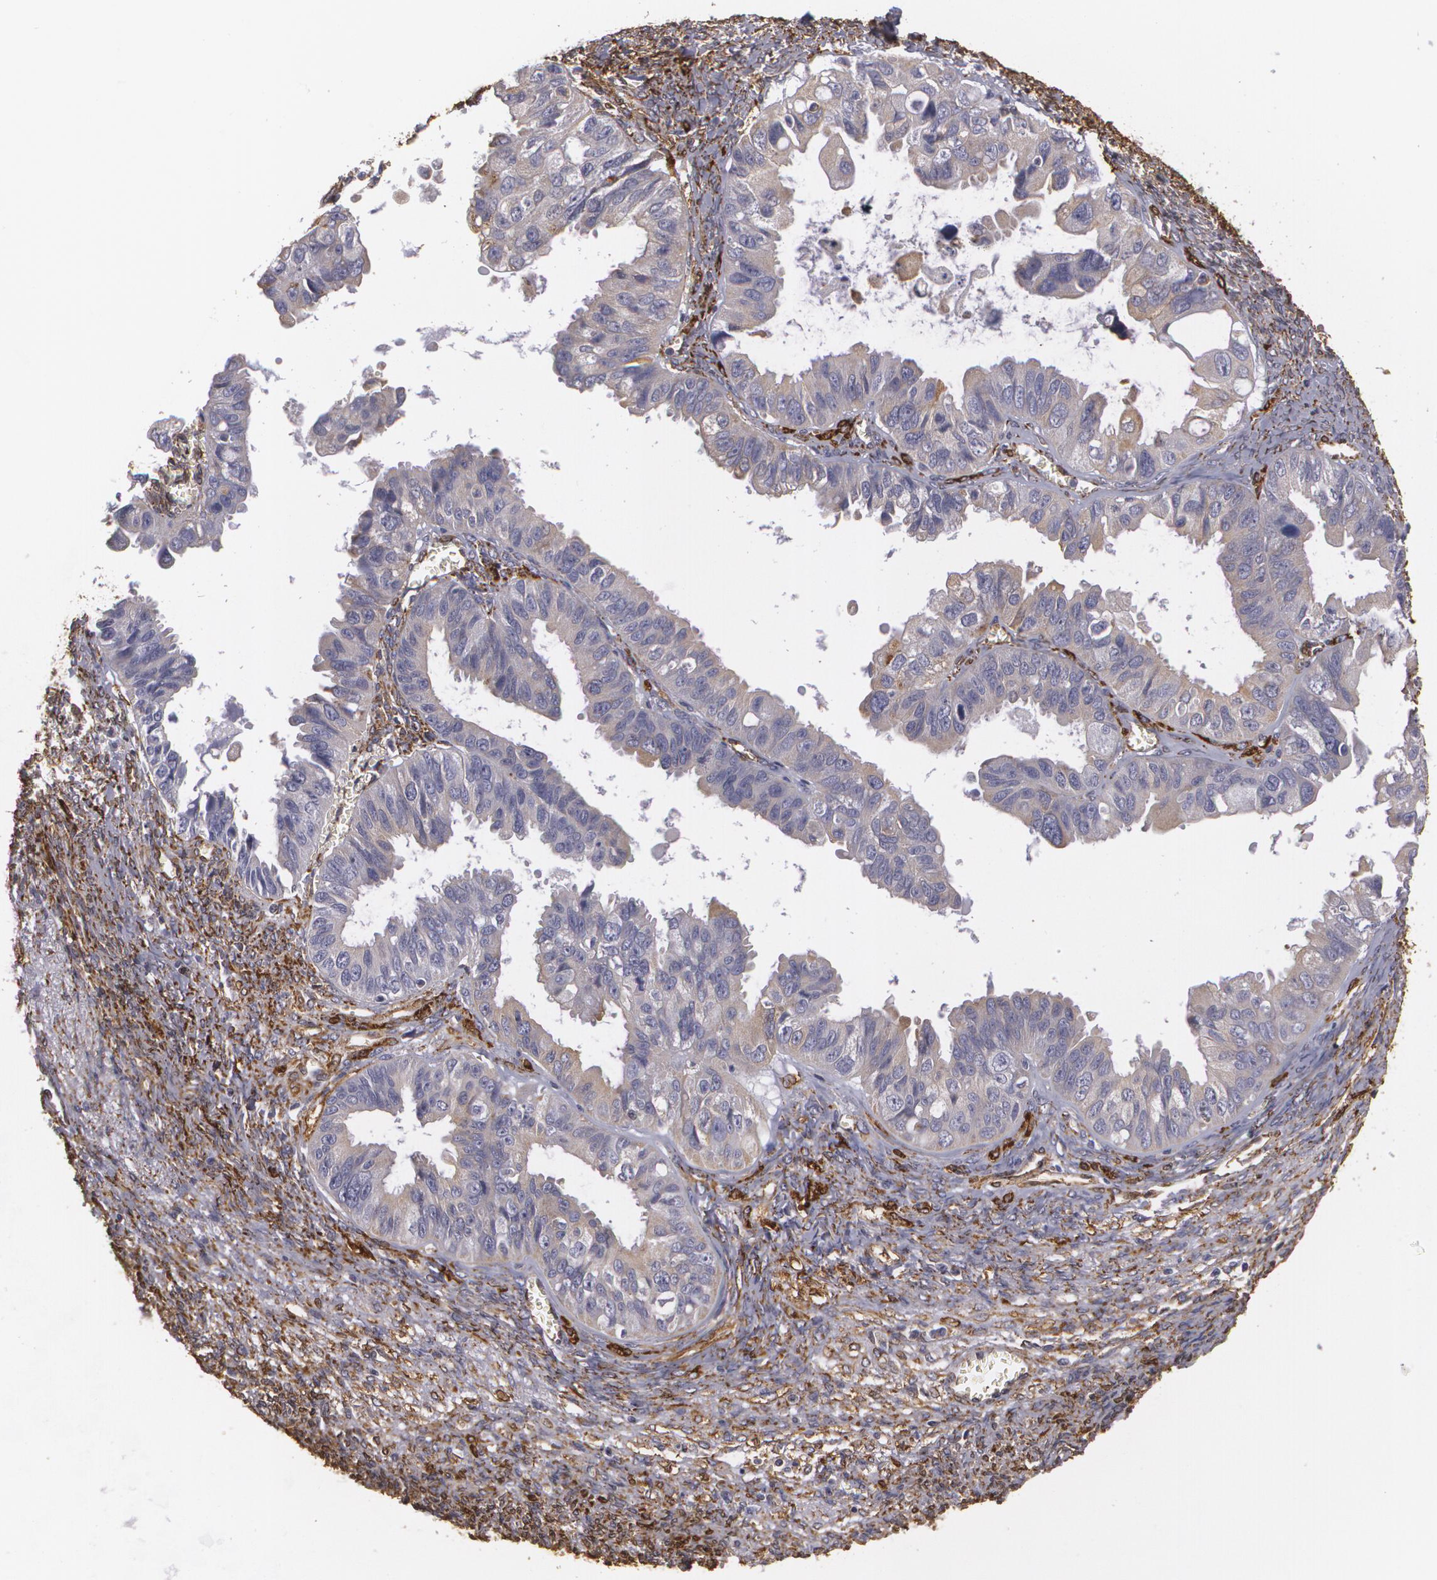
{"staining": {"intensity": "weak", "quantity": "25%-75%", "location": "cytoplasmic/membranous"}, "tissue": "ovarian cancer", "cell_type": "Tumor cells", "image_type": "cancer", "snomed": [{"axis": "morphology", "description": "Carcinoma, endometroid"}, {"axis": "topography", "description": "Ovary"}], "caption": "Ovarian endometroid carcinoma tissue displays weak cytoplasmic/membranous expression in about 25%-75% of tumor cells, visualized by immunohistochemistry.", "gene": "CYB5R3", "patient": {"sex": "female", "age": 85}}